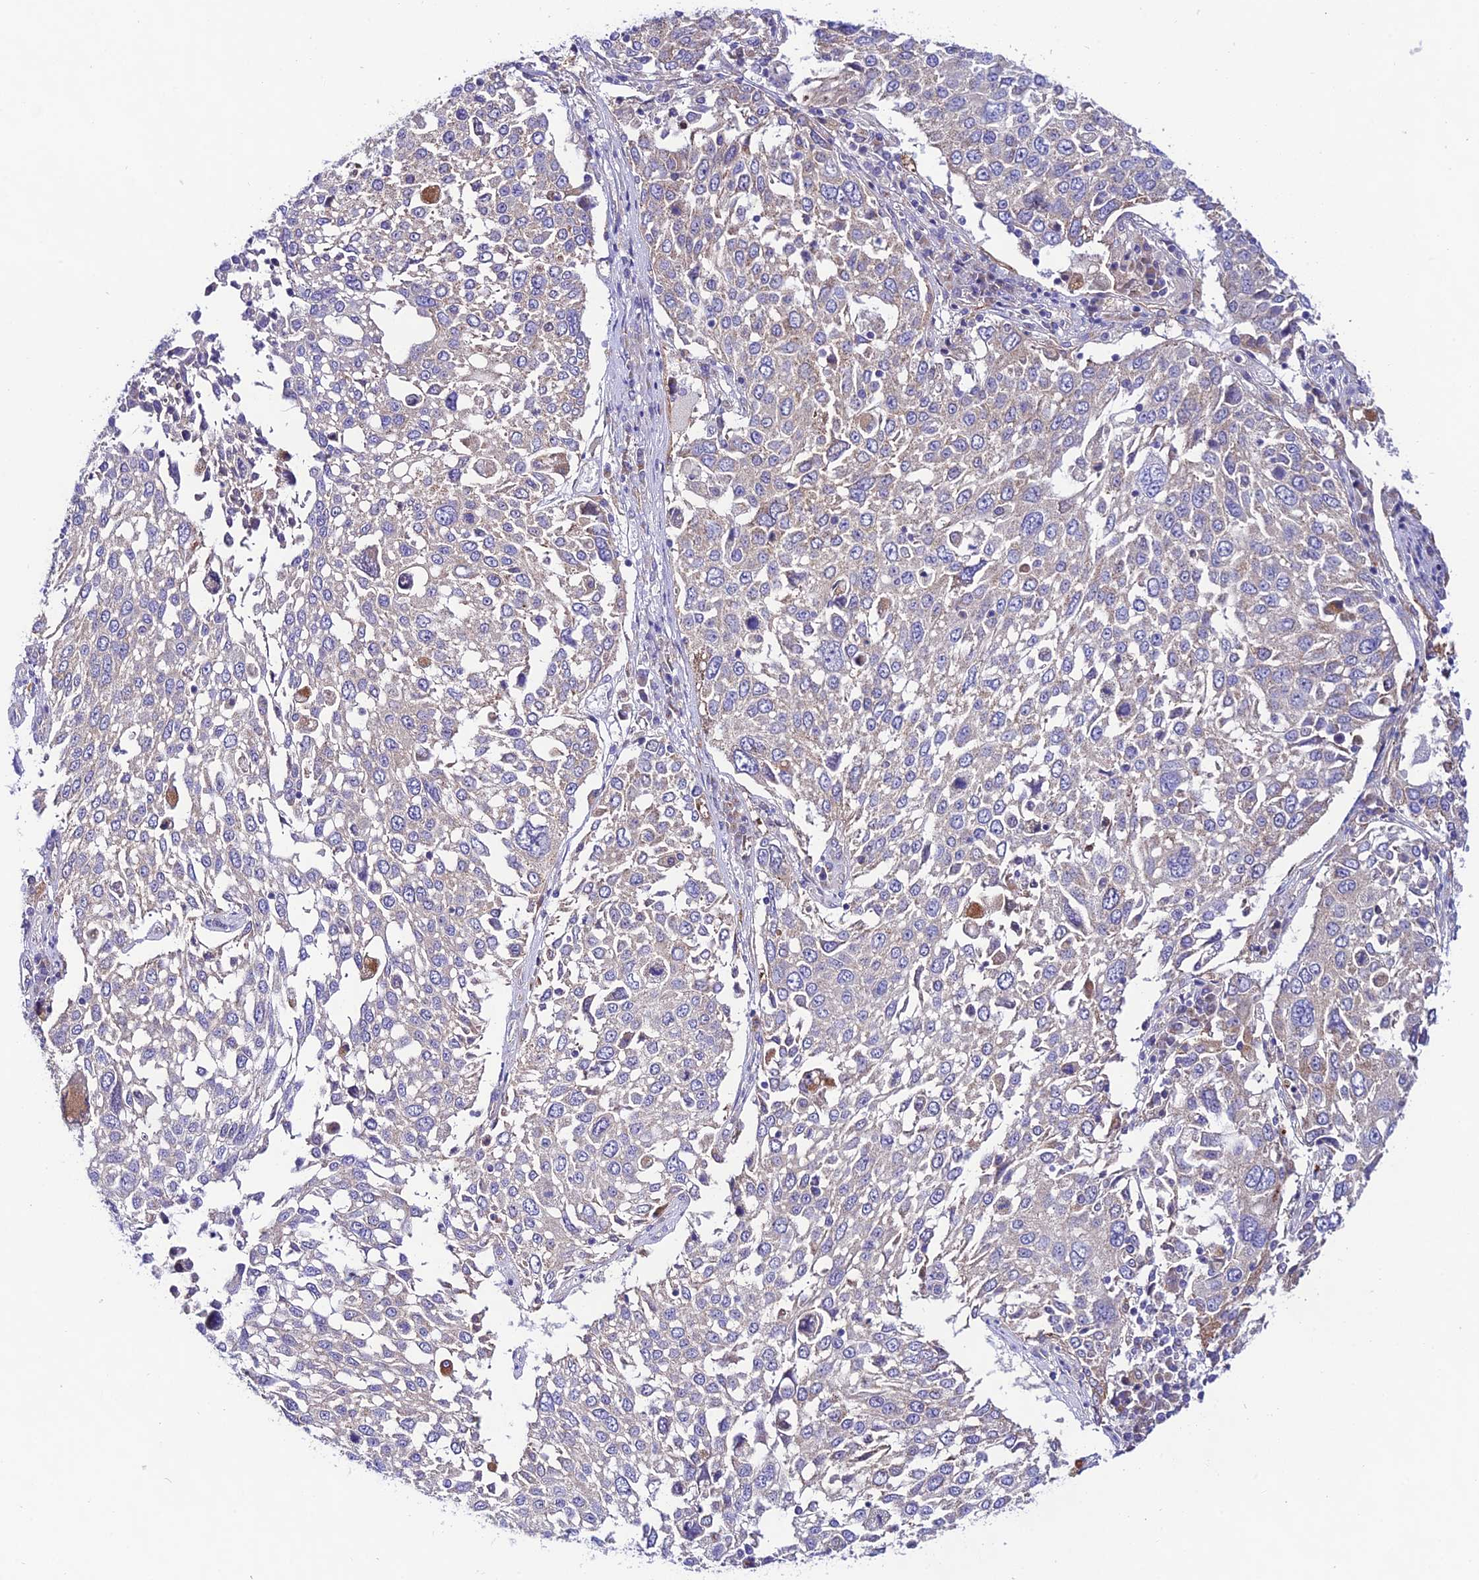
{"staining": {"intensity": "negative", "quantity": "none", "location": "none"}, "tissue": "lung cancer", "cell_type": "Tumor cells", "image_type": "cancer", "snomed": [{"axis": "morphology", "description": "Squamous cell carcinoma, NOS"}, {"axis": "topography", "description": "Lung"}], "caption": "The histopathology image displays no staining of tumor cells in lung squamous cell carcinoma. Nuclei are stained in blue.", "gene": "LACTB2", "patient": {"sex": "male", "age": 65}}